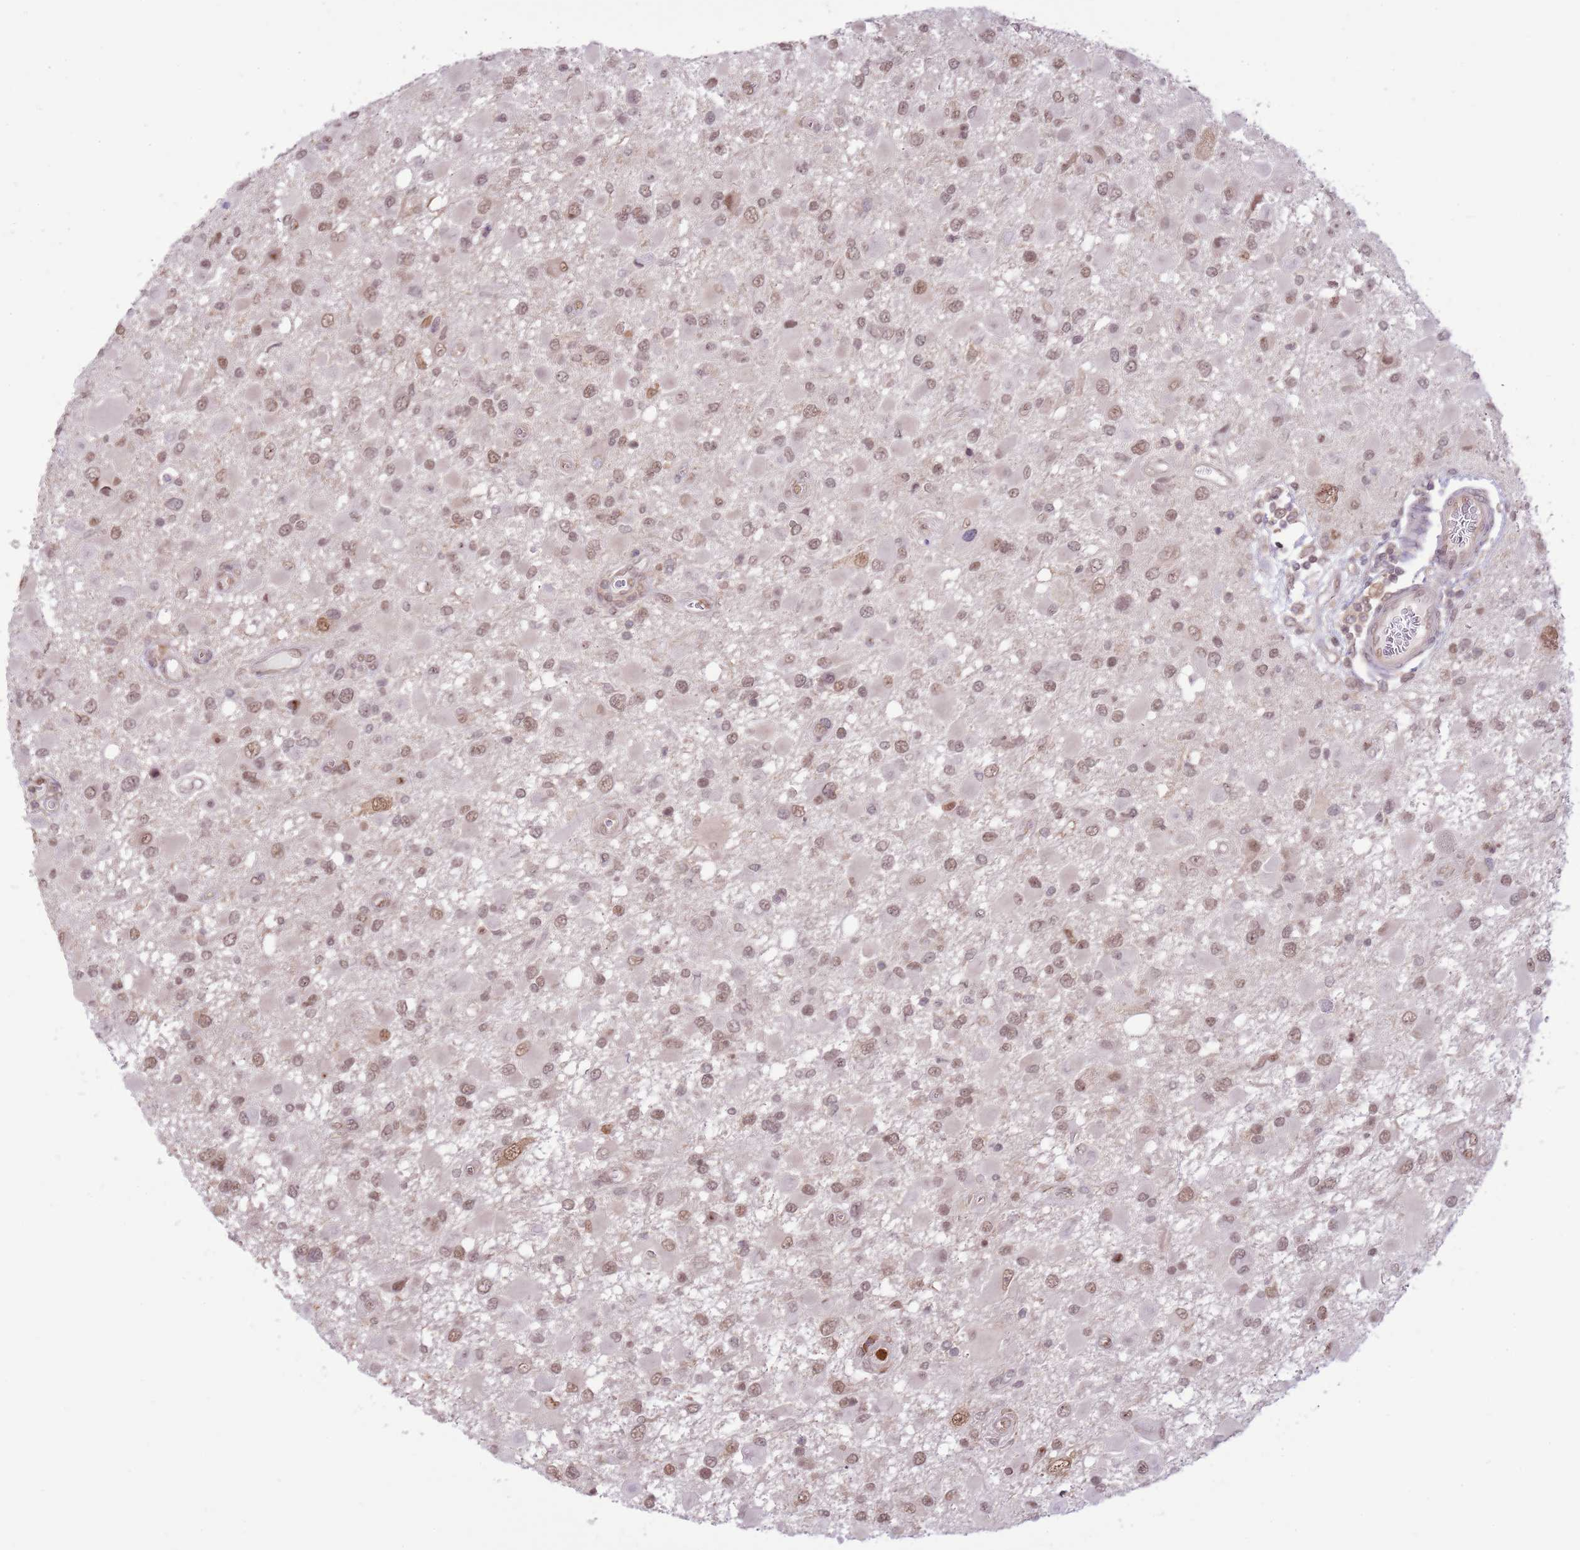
{"staining": {"intensity": "moderate", "quantity": ">75%", "location": "nuclear"}, "tissue": "glioma", "cell_type": "Tumor cells", "image_type": "cancer", "snomed": [{"axis": "morphology", "description": "Glioma, malignant, High grade"}, {"axis": "topography", "description": "Brain"}], "caption": "Moderate nuclear protein positivity is identified in about >75% of tumor cells in glioma. (DAB (3,3'-diaminobenzidine) IHC, brown staining for protein, blue staining for nuclei).", "gene": "AMIGO1", "patient": {"sex": "male", "age": 53}}